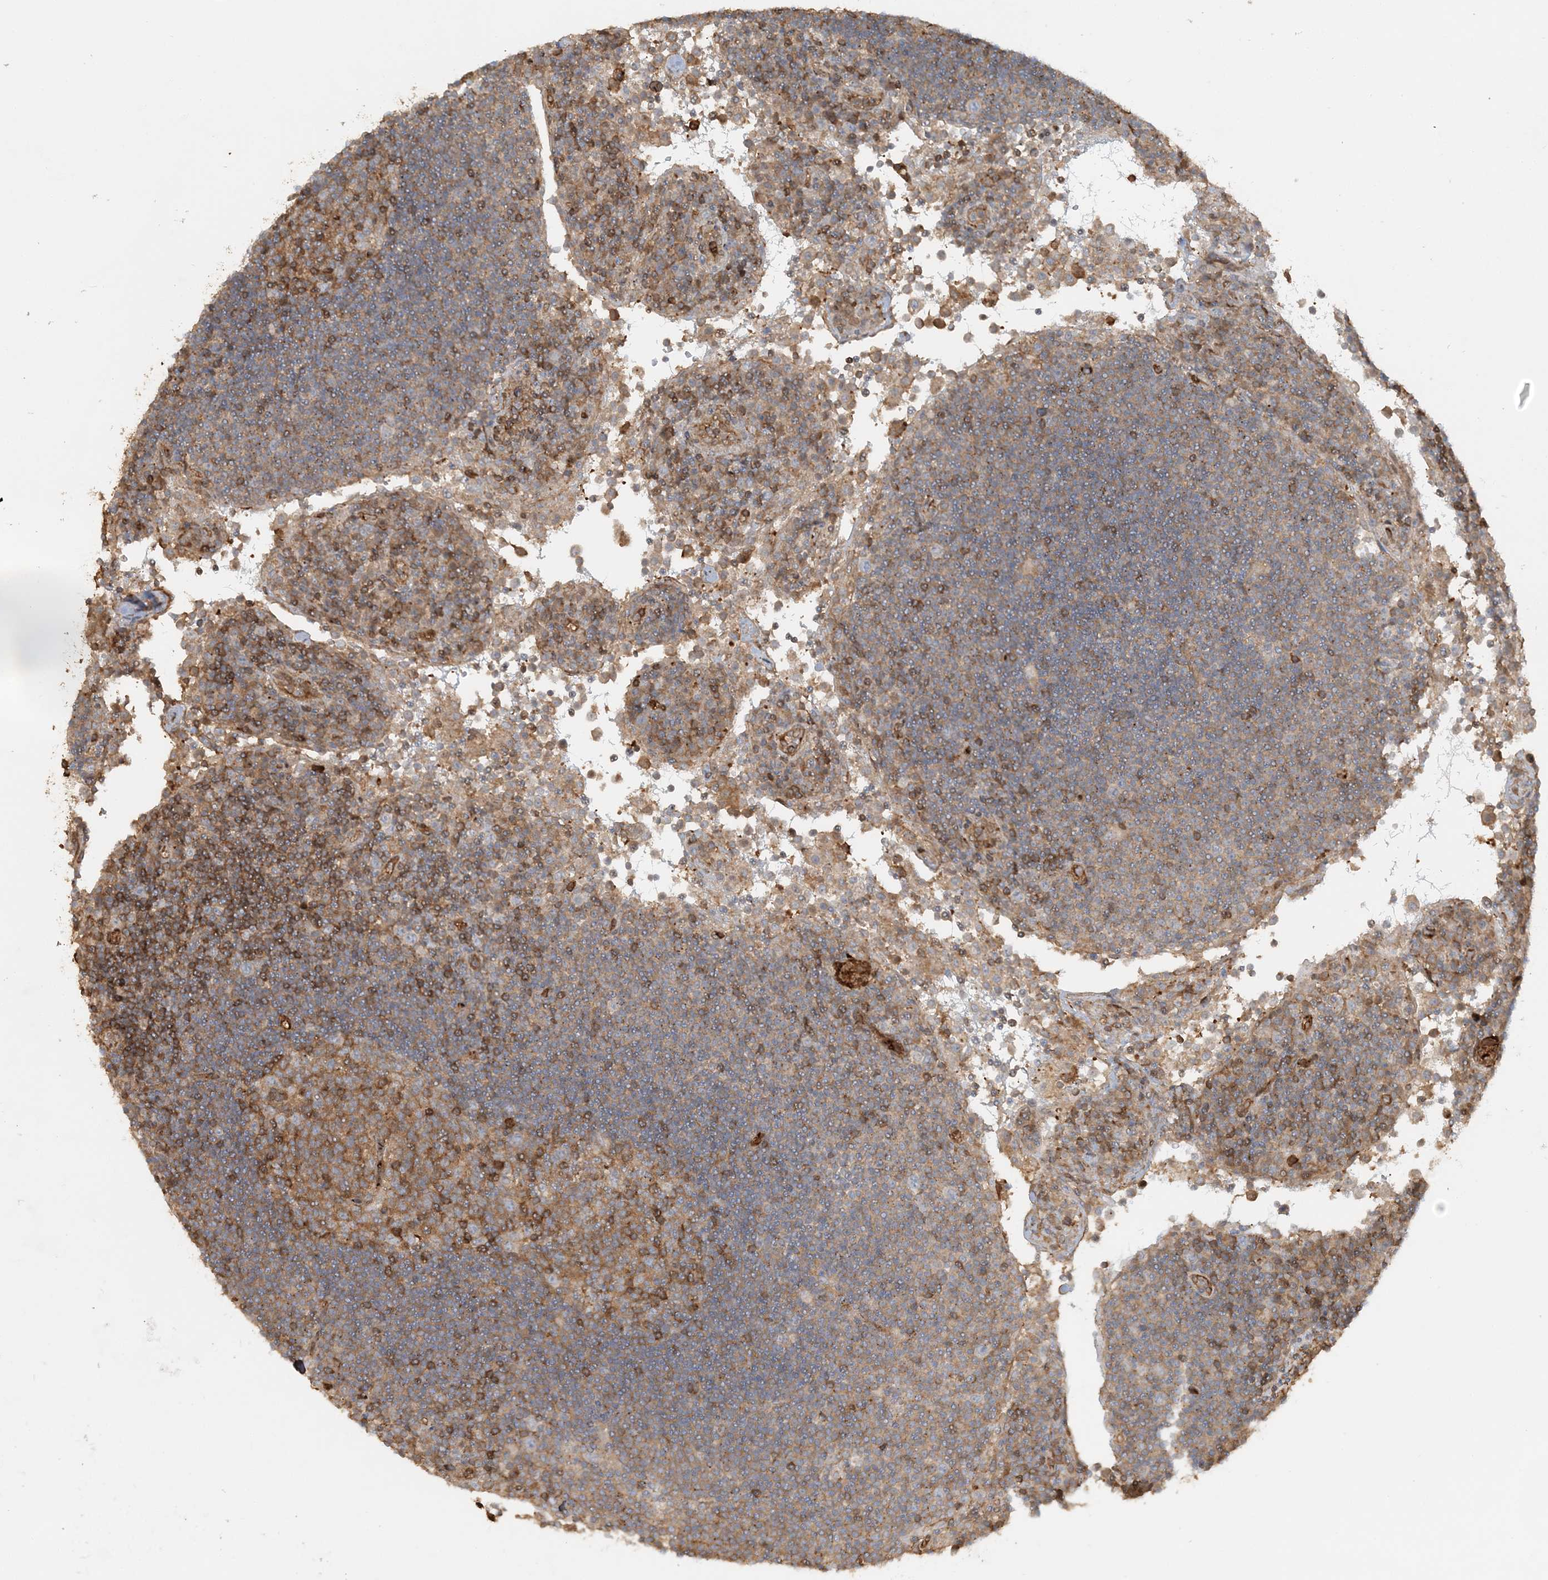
{"staining": {"intensity": "moderate", "quantity": ">75%", "location": "cytoplasmic/membranous"}, "tissue": "lymph node", "cell_type": "Germinal center cells", "image_type": "normal", "snomed": [{"axis": "morphology", "description": "Normal tissue, NOS"}, {"axis": "topography", "description": "Lymph node"}], "caption": "Protein expression analysis of benign lymph node demonstrates moderate cytoplasmic/membranous staining in approximately >75% of germinal center cells. Immunohistochemistry stains the protein in brown and the nuclei are stained blue.", "gene": "DSTN", "patient": {"sex": "female", "age": 53}}